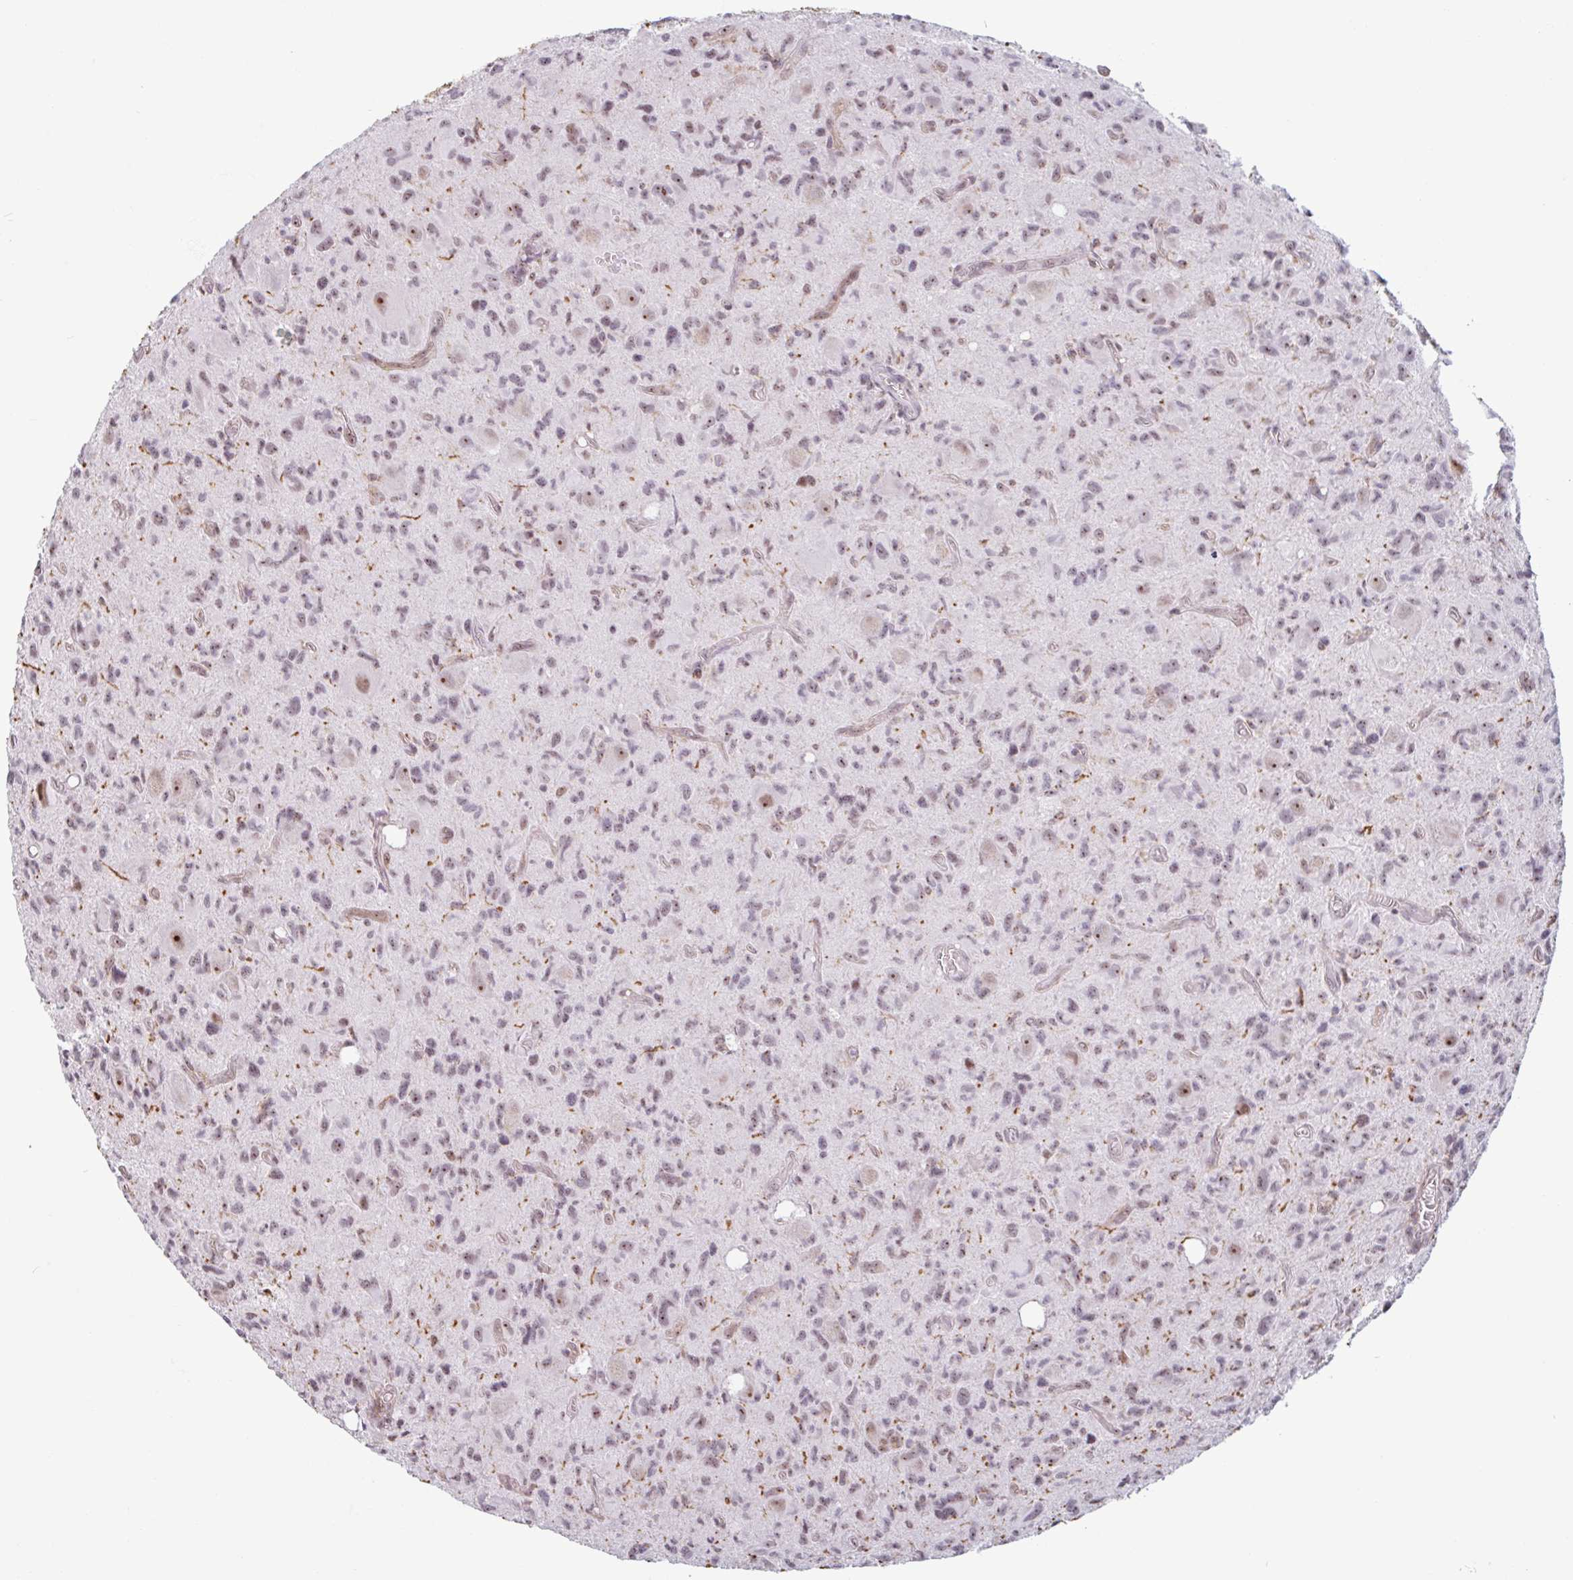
{"staining": {"intensity": "weak", "quantity": "<25%", "location": "nuclear"}, "tissue": "glioma", "cell_type": "Tumor cells", "image_type": "cancer", "snomed": [{"axis": "morphology", "description": "Glioma, malignant, High grade"}, {"axis": "topography", "description": "Brain"}], "caption": "Human high-grade glioma (malignant) stained for a protein using immunohistochemistry displays no positivity in tumor cells.", "gene": "ZNF689", "patient": {"sex": "male", "age": 76}}